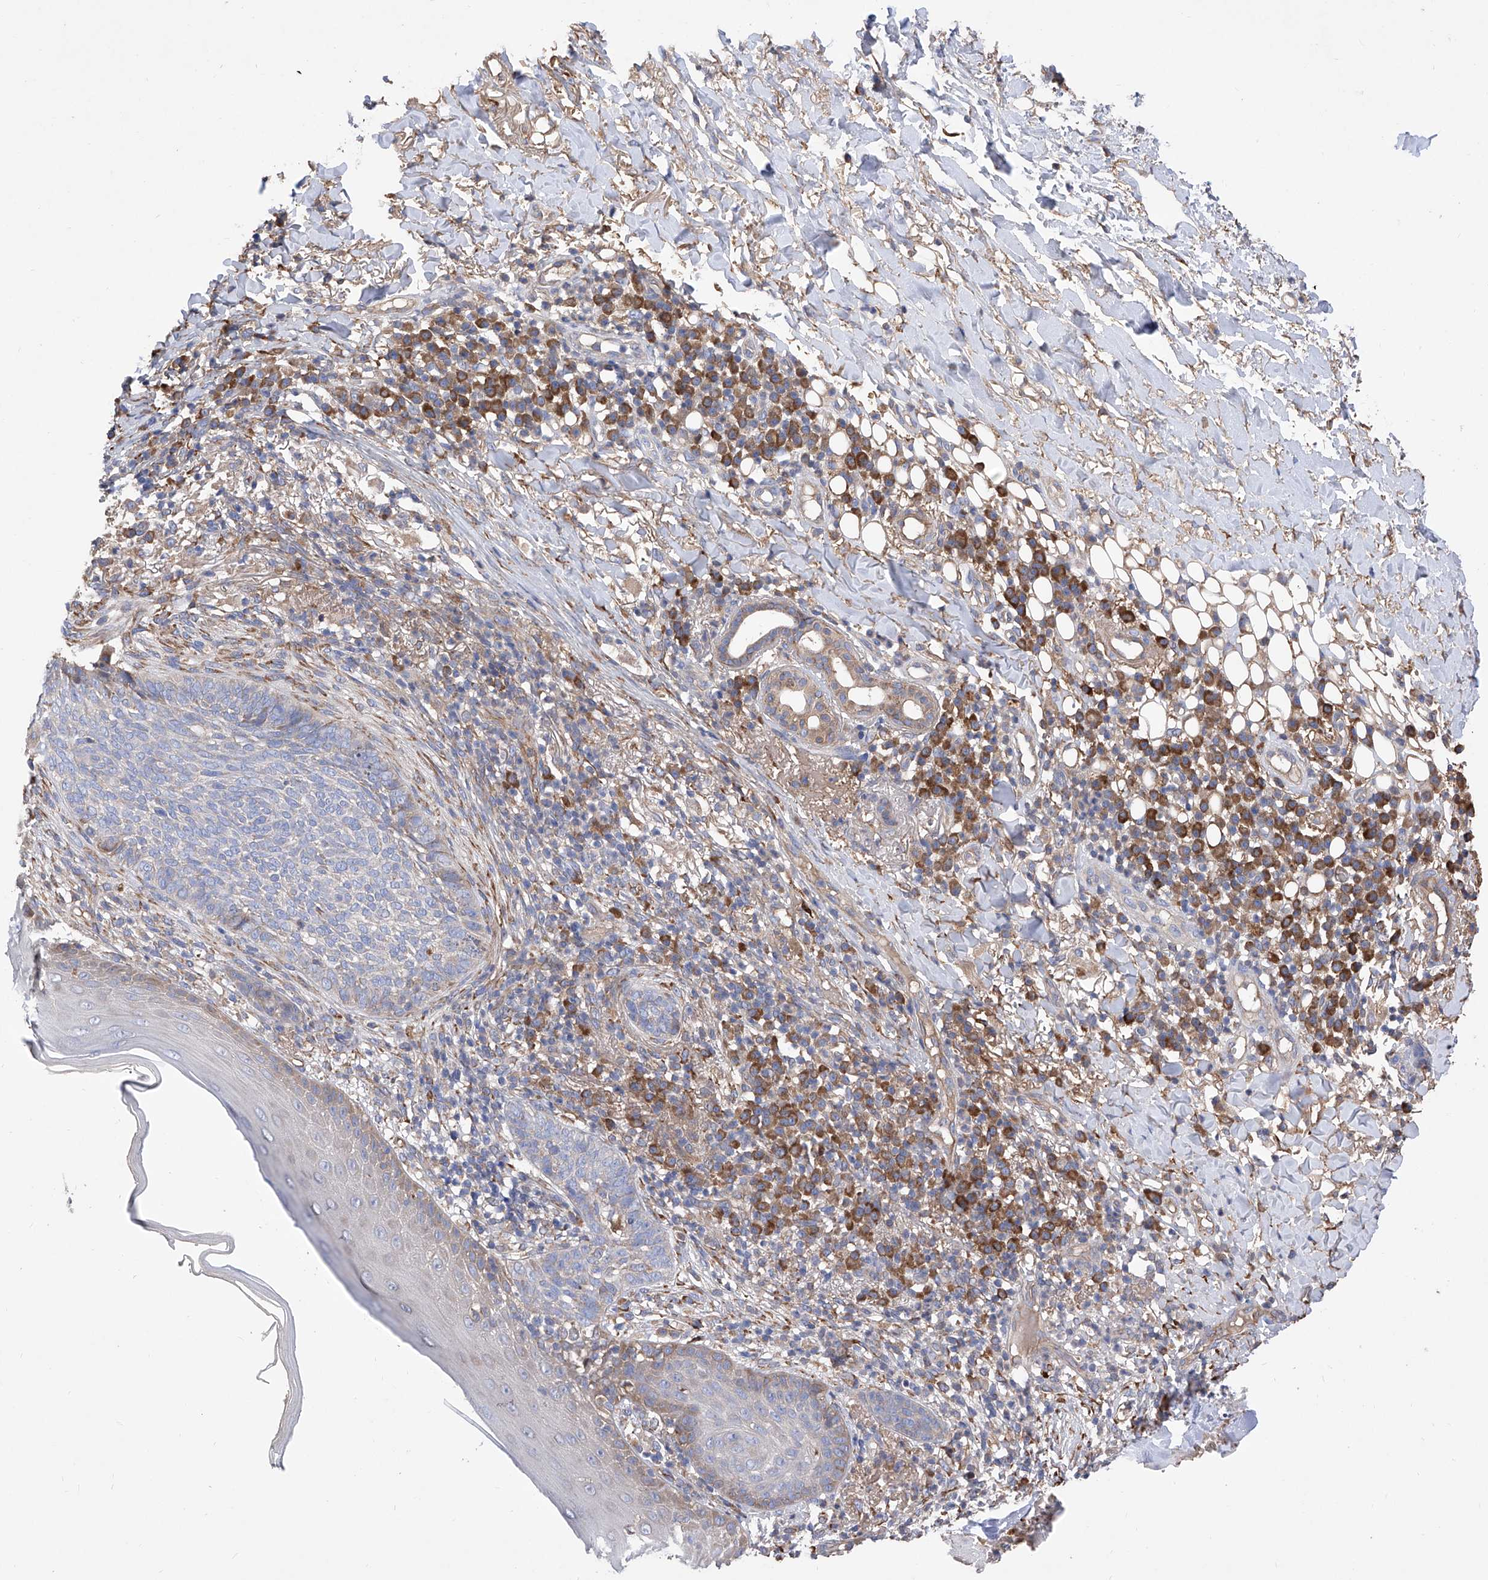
{"staining": {"intensity": "negative", "quantity": "none", "location": "none"}, "tissue": "skin cancer", "cell_type": "Tumor cells", "image_type": "cancer", "snomed": [{"axis": "morphology", "description": "Basal cell carcinoma"}, {"axis": "topography", "description": "Skin"}], "caption": "IHC image of basal cell carcinoma (skin) stained for a protein (brown), which reveals no expression in tumor cells.", "gene": "INPP5B", "patient": {"sex": "male", "age": 85}}